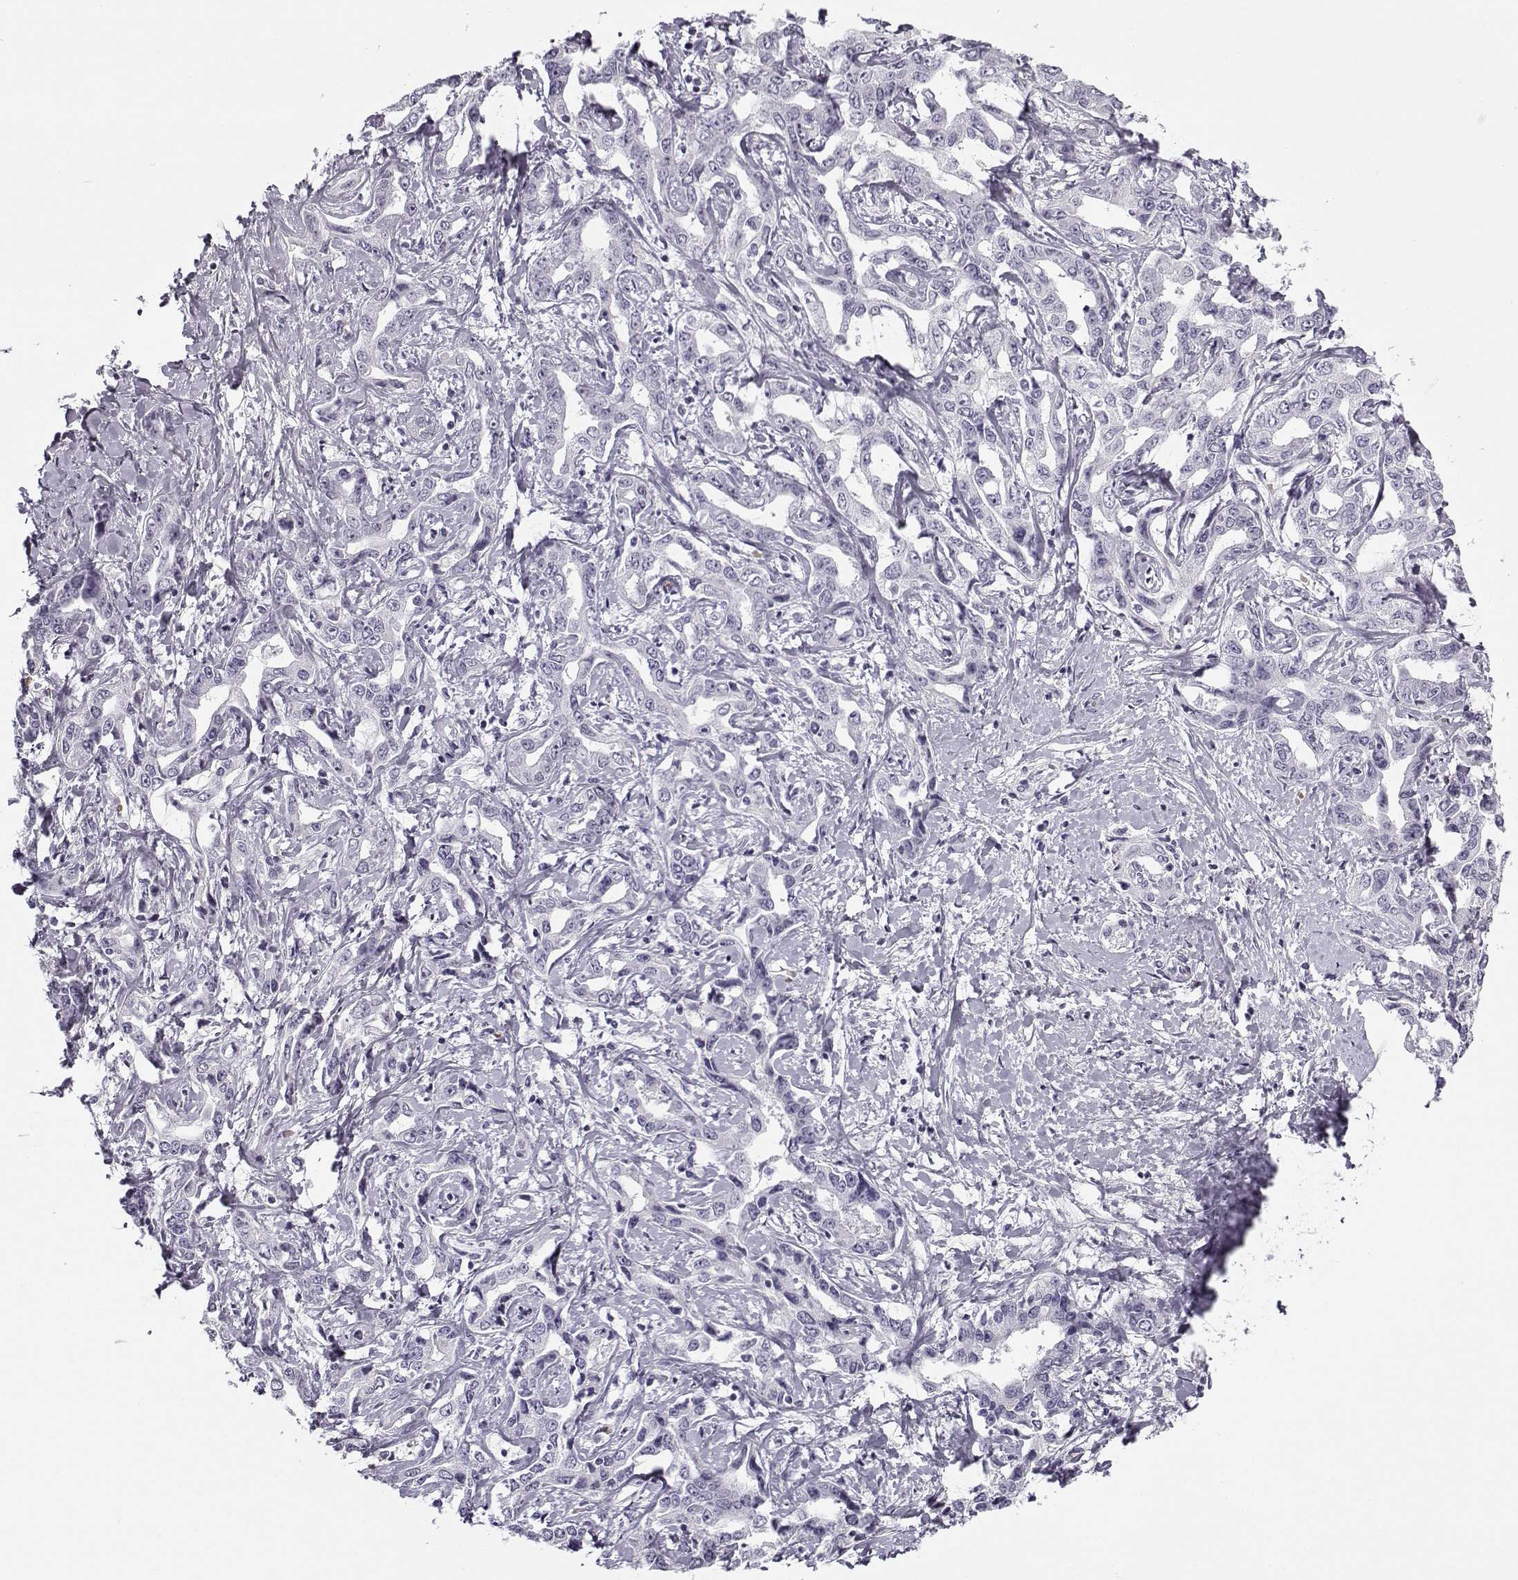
{"staining": {"intensity": "negative", "quantity": "none", "location": "none"}, "tissue": "liver cancer", "cell_type": "Tumor cells", "image_type": "cancer", "snomed": [{"axis": "morphology", "description": "Cholangiocarcinoma"}, {"axis": "topography", "description": "Liver"}], "caption": "This is an immunohistochemistry histopathology image of human liver cancer (cholangiocarcinoma). There is no expression in tumor cells.", "gene": "SNCA", "patient": {"sex": "male", "age": 59}}